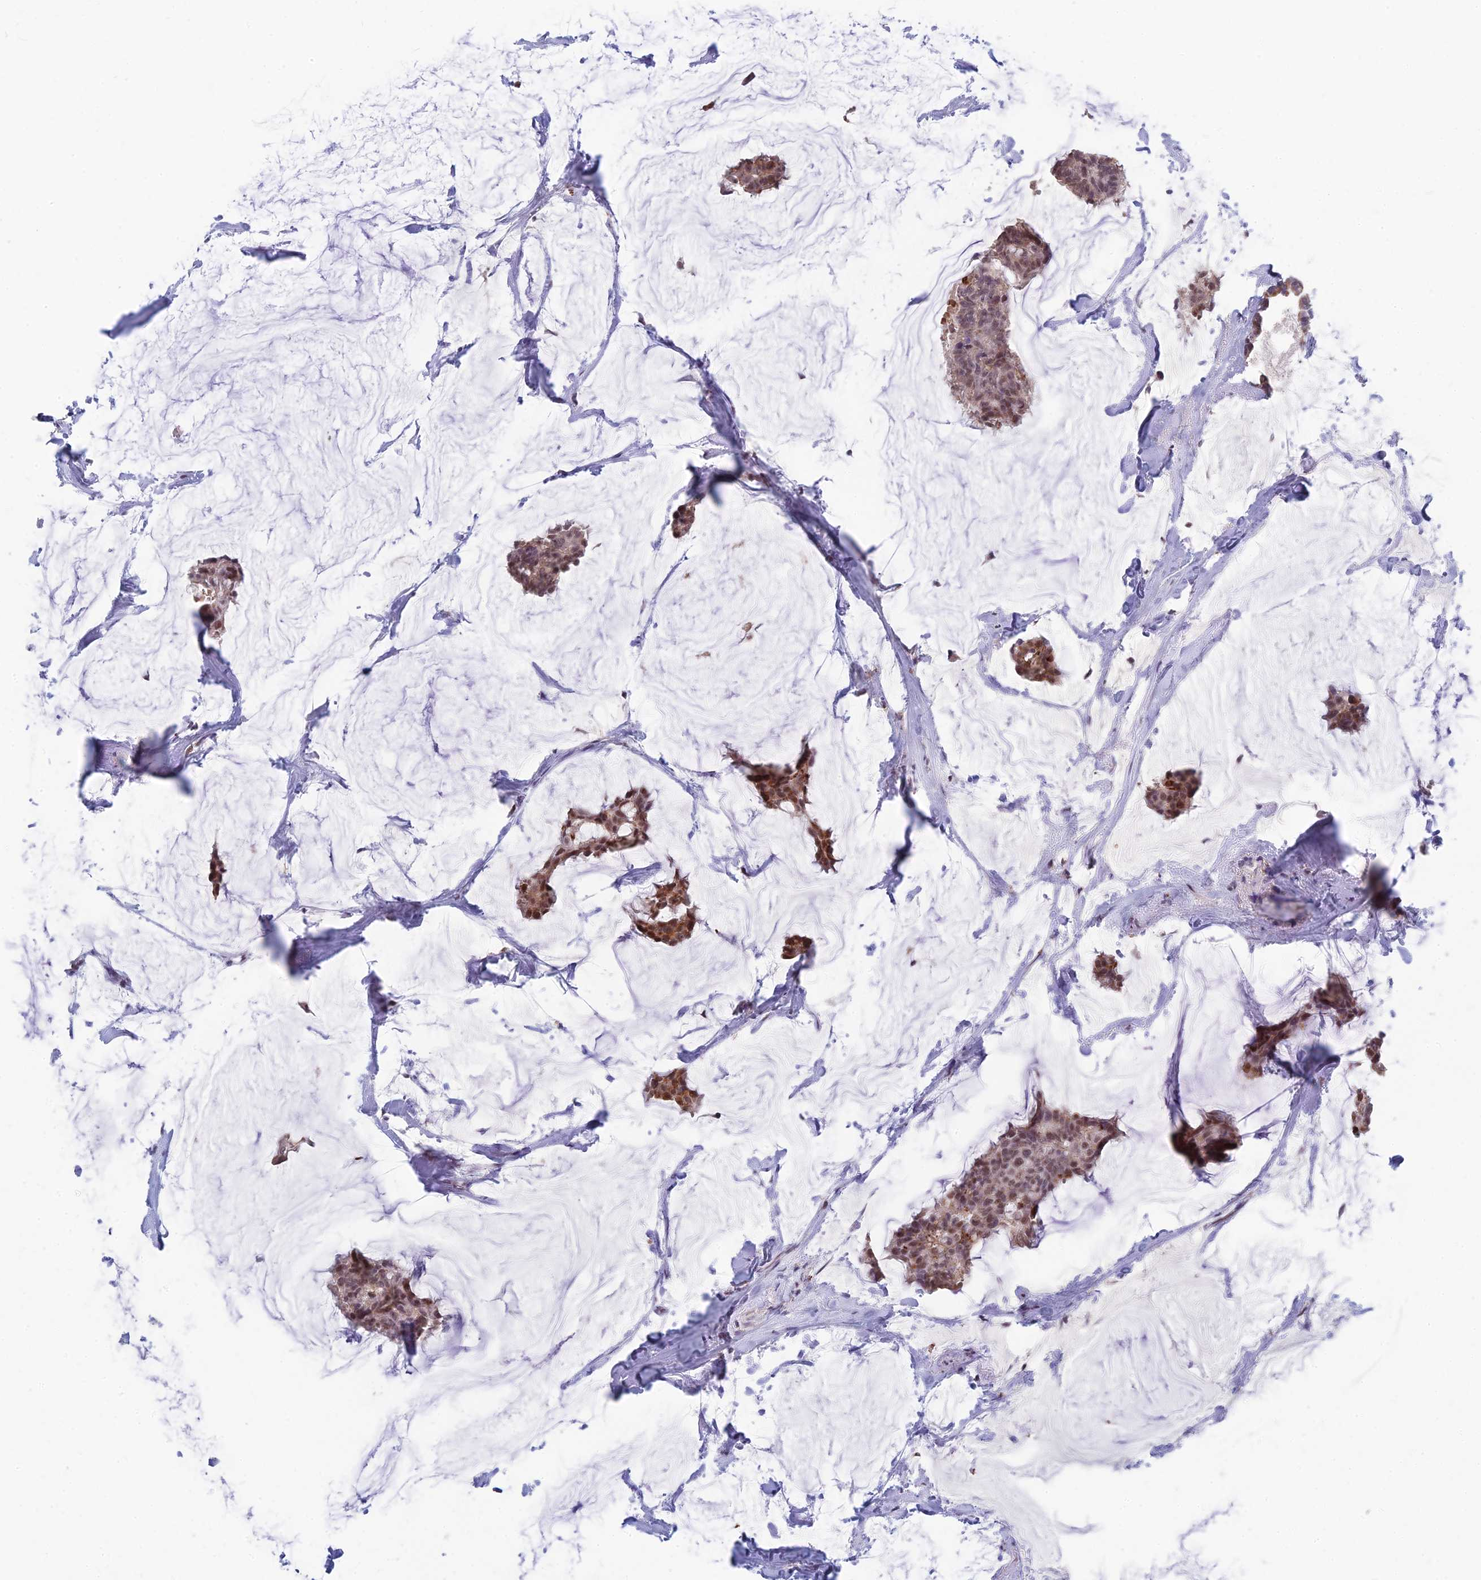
{"staining": {"intensity": "moderate", "quantity": "25%-75%", "location": "cytoplasmic/membranous,nuclear"}, "tissue": "breast cancer", "cell_type": "Tumor cells", "image_type": "cancer", "snomed": [{"axis": "morphology", "description": "Duct carcinoma"}, {"axis": "topography", "description": "Breast"}], "caption": "Immunohistochemical staining of breast cancer (infiltrating ductal carcinoma) shows medium levels of moderate cytoplasmic/membranous and nuclear positivity in approximately 25%-75% of tumor cells.", "gene": "MT-CO3", "patient": {"sex": "female", "age": 93}}